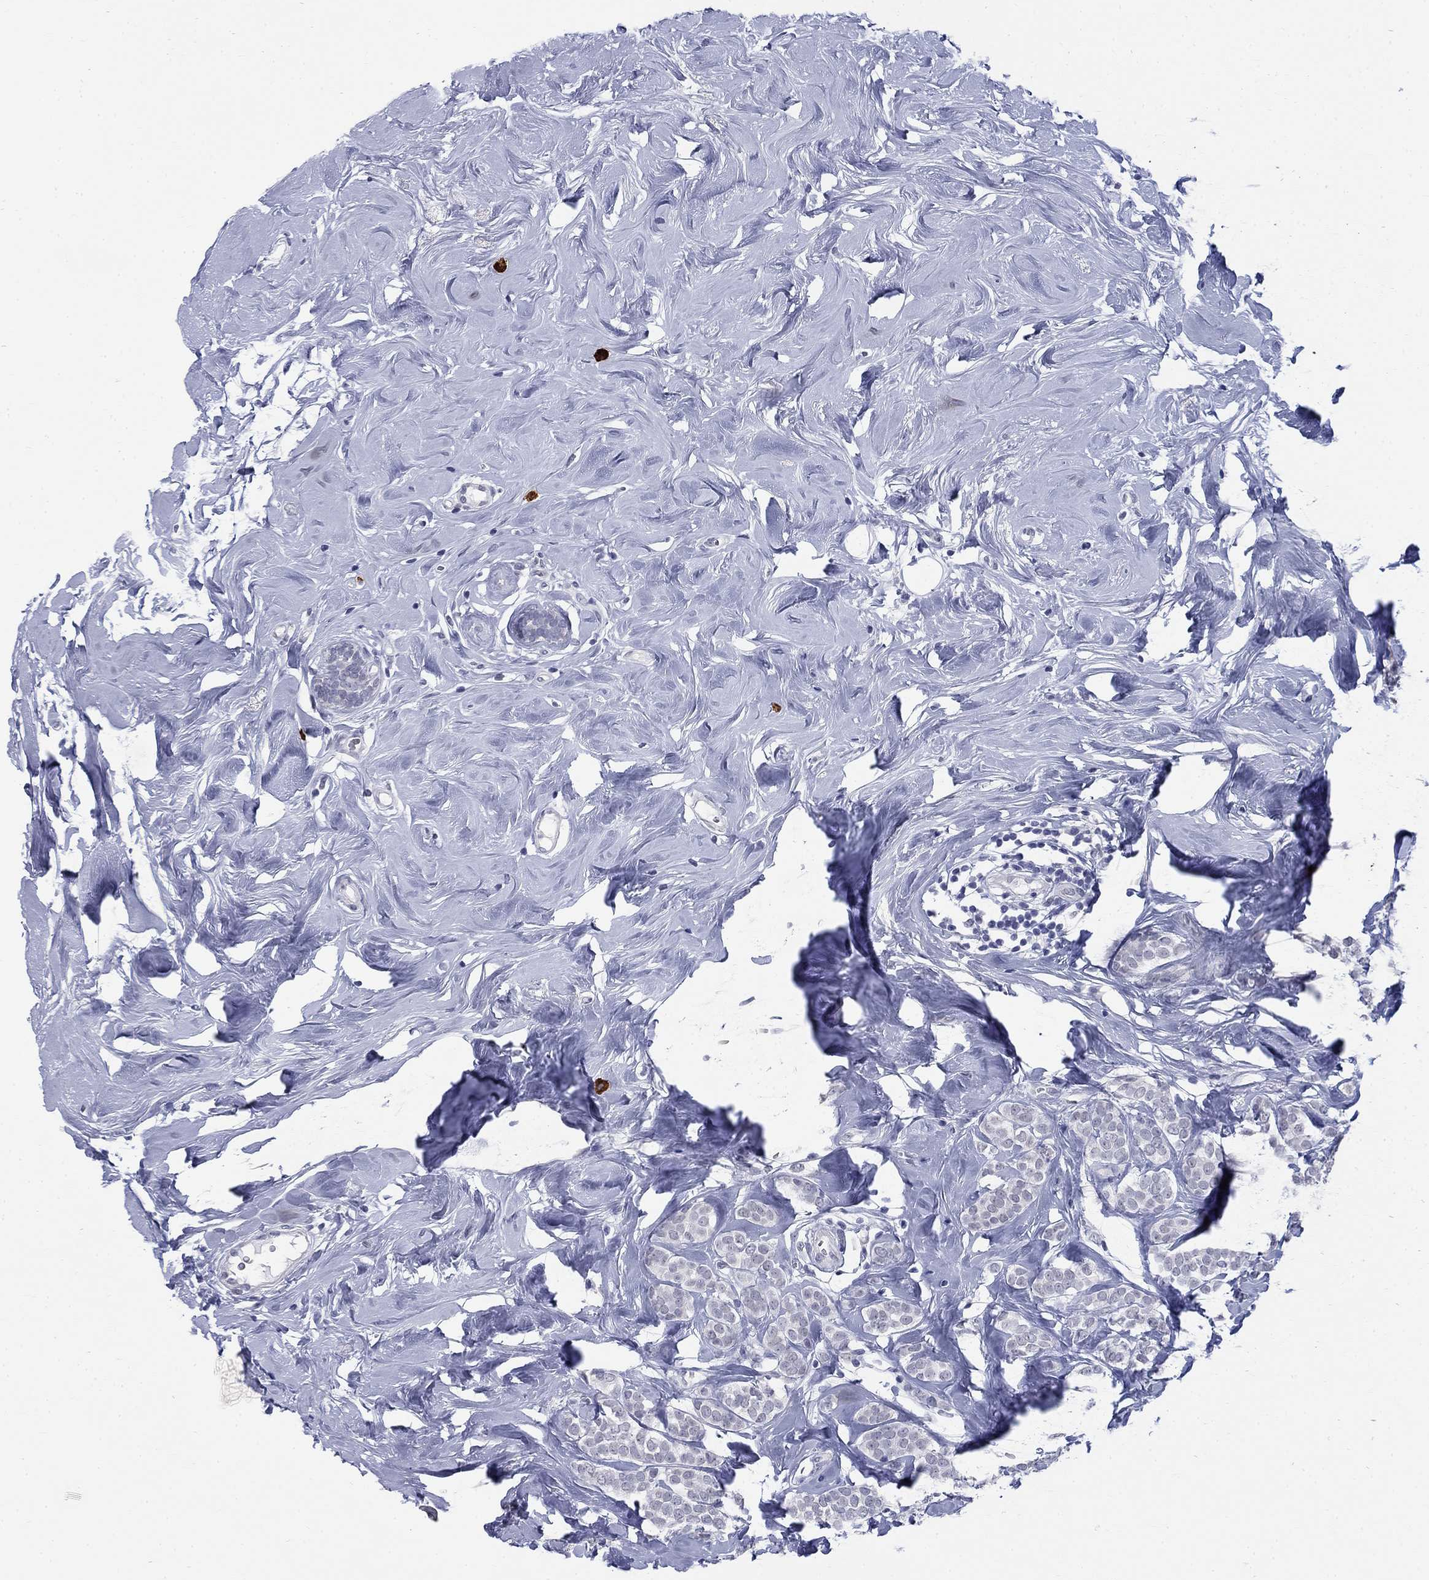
{"staining": {"intensity": "negative", "quantity": "none", "location": "none"}, "tissue": "breast cancer", "cell_type": "Tumor cells", "image_type": "cancer", "snomed": [{"axis": "morphology", "description": "Lobular carcinoma"}, {"axis": "topography", "description": "Breast"}], "caption": "DAB (3,3'-diaminobenzidine) immunohistochemical staining of human breast cancer (lobular carcinoma) reveals no significant staining in tumor cells.", "gene": "ECEL1", "patient": {"sex": "female", "age": 49}}